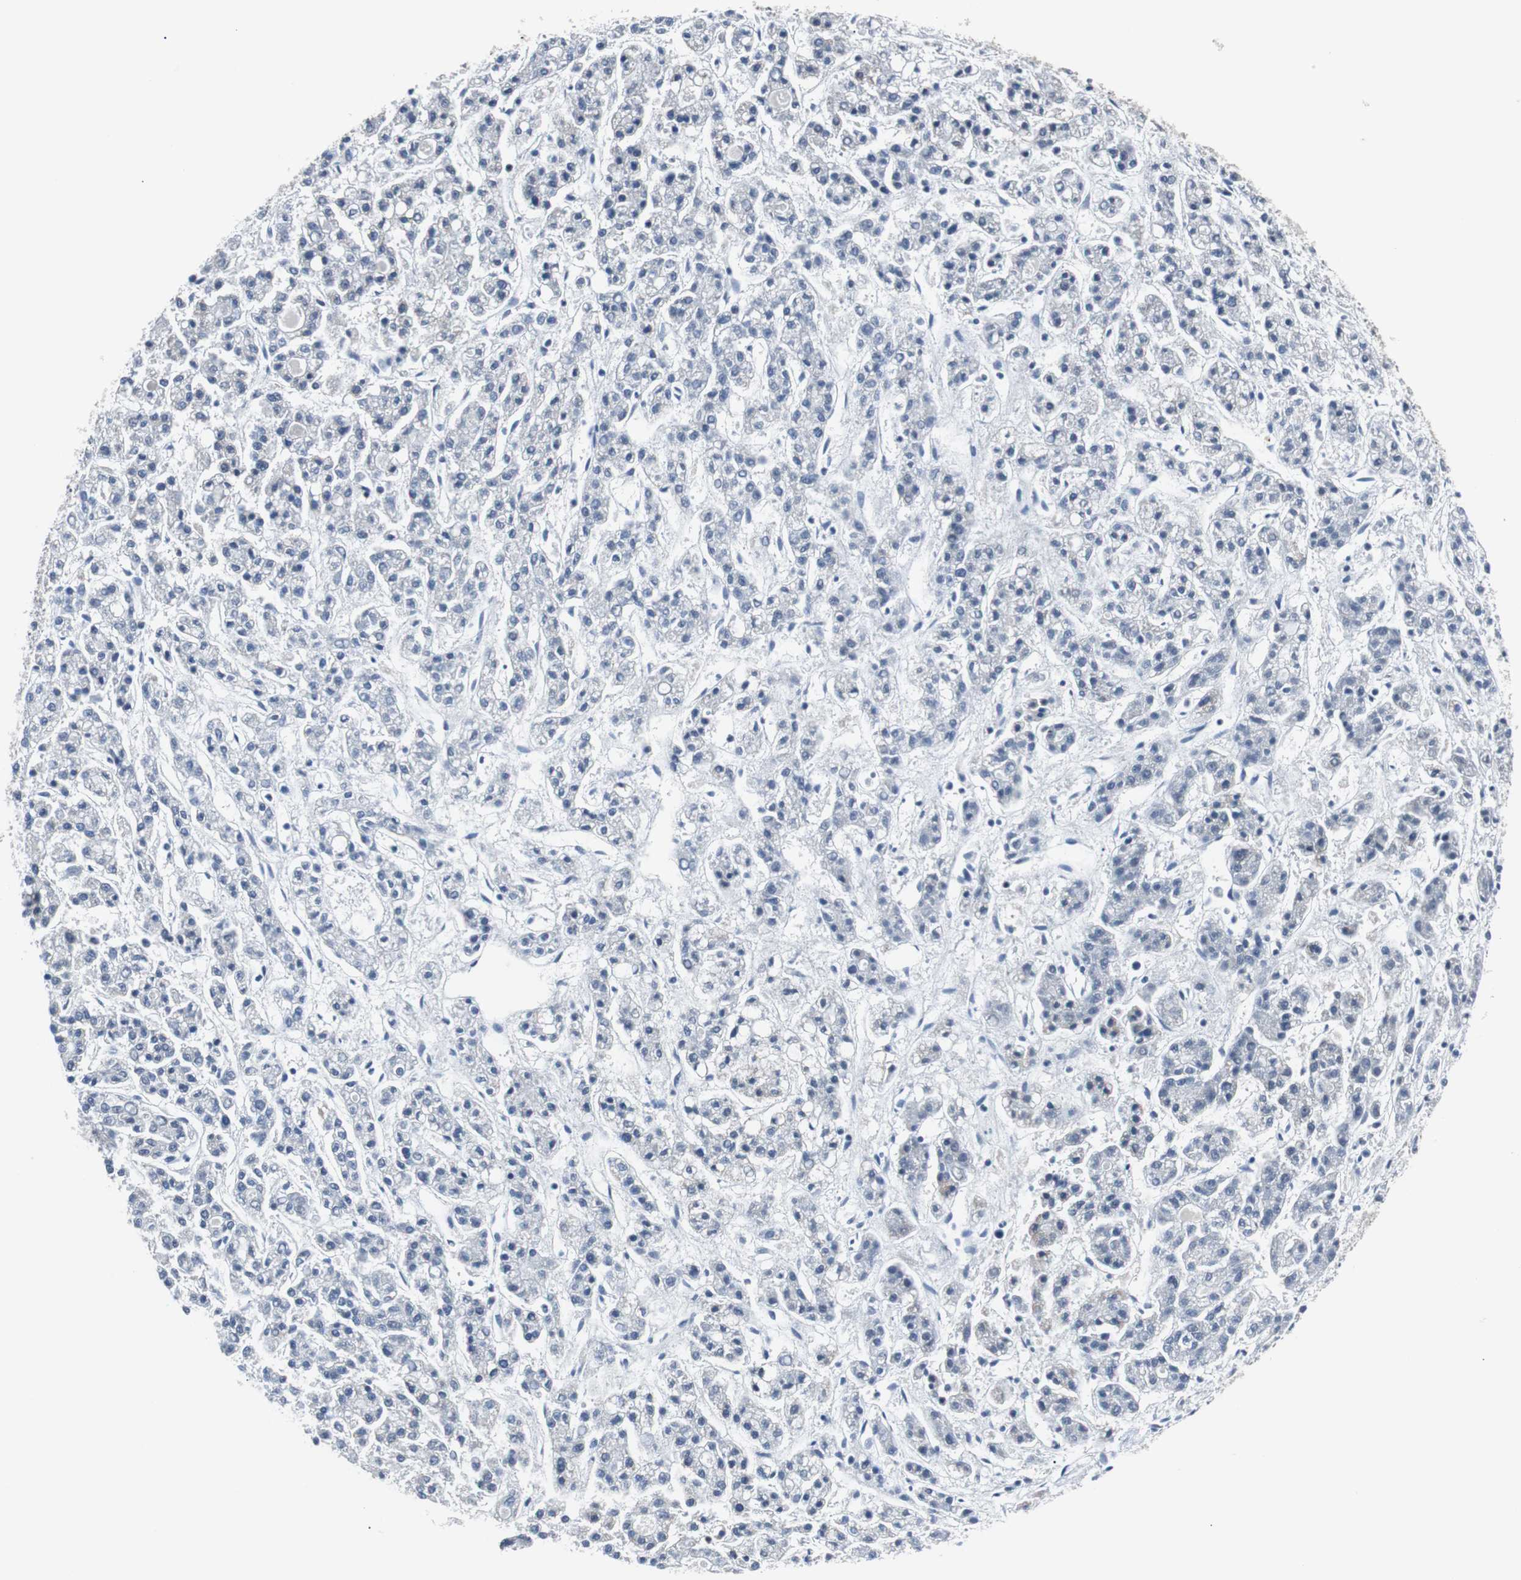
{"staining": {"intensity": "negative", "quantity": "none", "location": "none"}, "tissue": "liver cancer", "cell_type": "Tumor cells", "image_type": "cancer", "snomed": [{"axis": "morphology", "description": "Carcinoma, Hepatocellular, NOS"}, {"axis": "topography", "description": "Liver"}], "caption": "This is an IHC histopathology image of liver hepatocellular carcinoma. There is no positivity in tumor cells.", "gene": "ZHX2", "patient": {"sex": "male", "age": 70}}